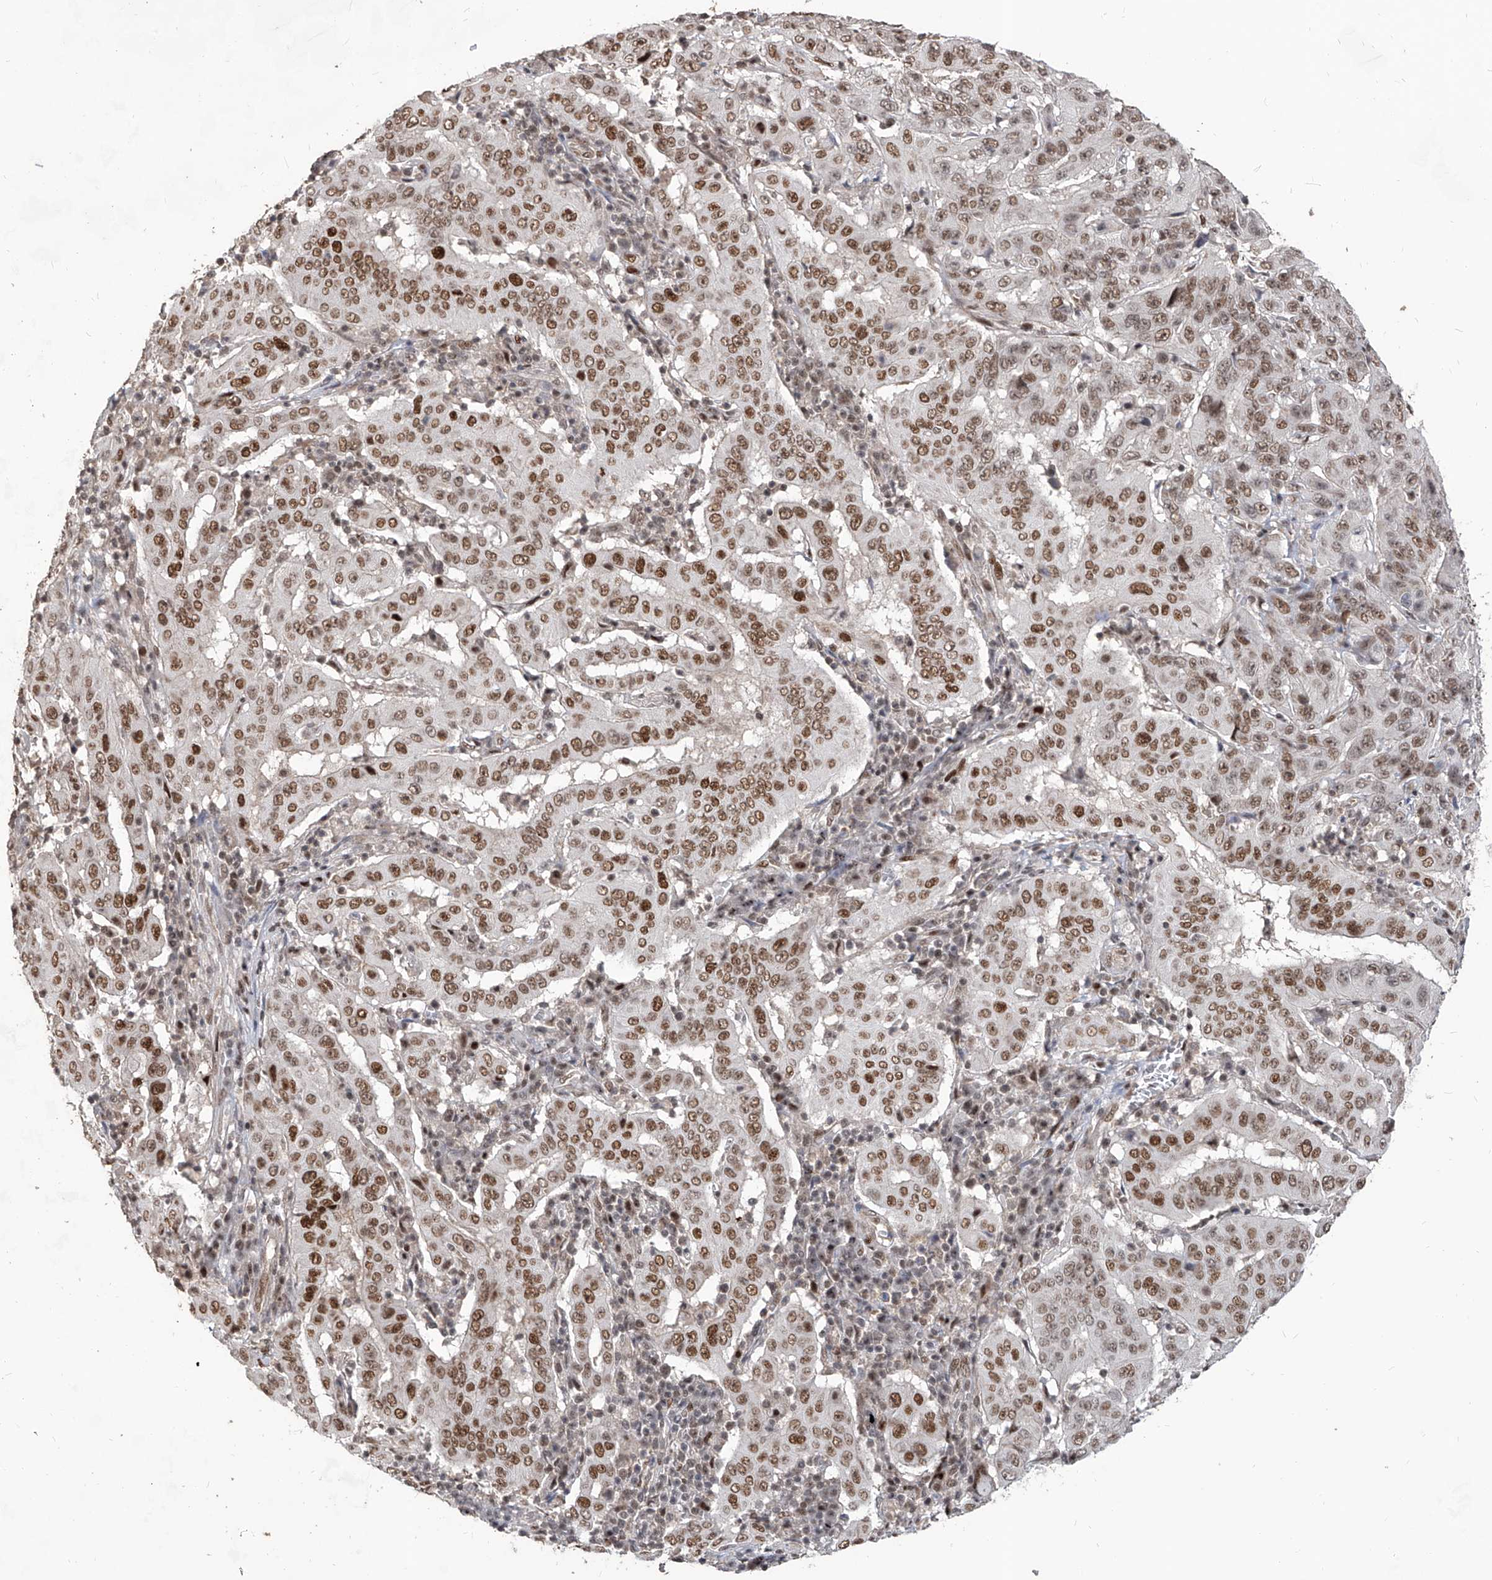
{"staining": {"intensity": "moderate", "quantity": ">75%", "location": "nuclear"}, "tissue": "pancreatic cancer", "cell_type": "Tumor cells", "image_type": "cancer", "snomed": [{"axis": "morphology", "description": "Adenocarcinoma, NOS"}, {"axis": "topography", "description": "Pancreas"}], "caption": "Brown immunohistochemical staining in pancreatic adenocarcinoma reveals moderate nuclear positivity in about >75% of tumor cells.", "gene": "IRF2", "patient": {"sex": "male", "age": 63}}